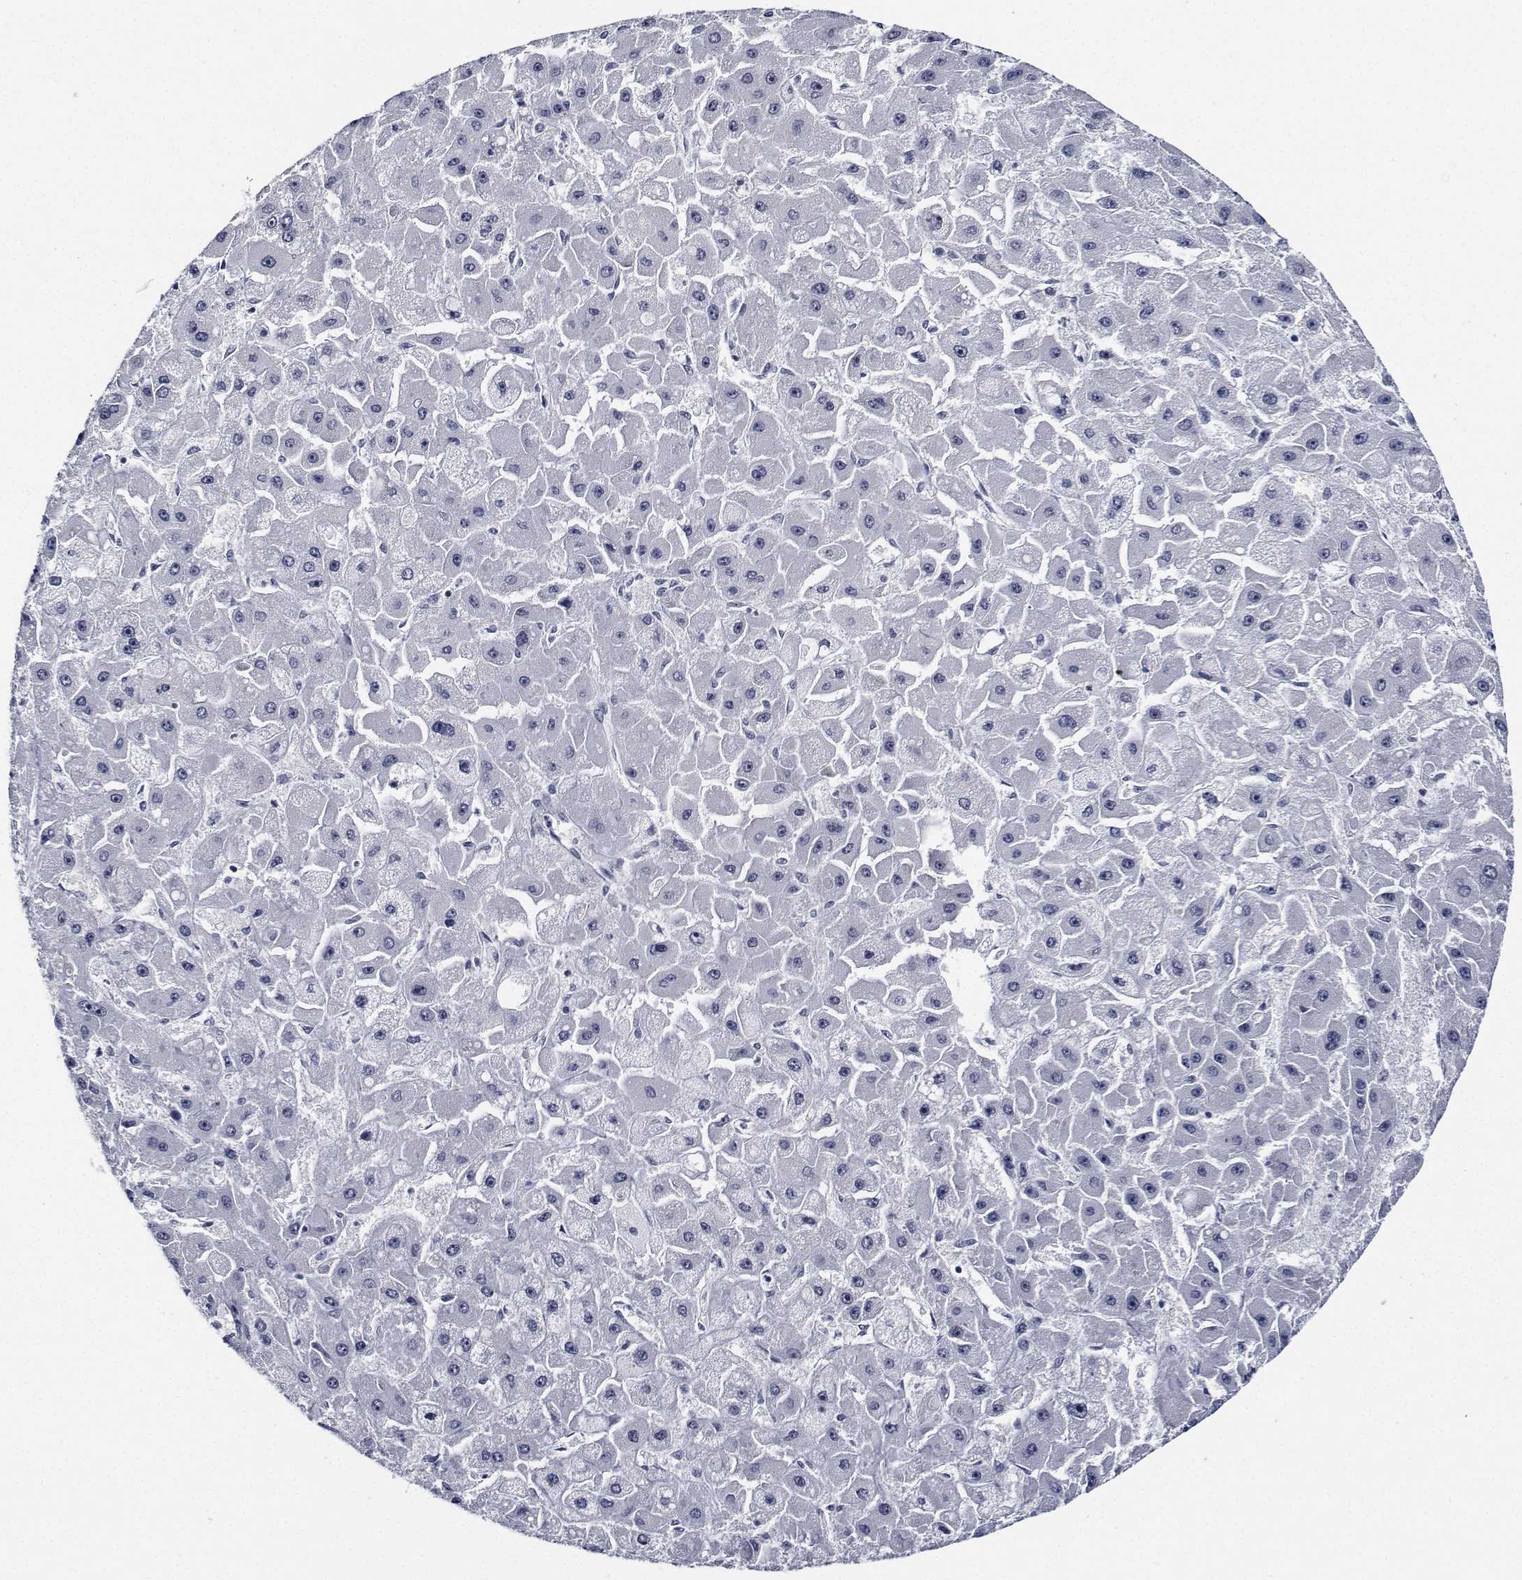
{"staining": {"intensity": "negative", "quantity": "none", "location": "none"}, "tissue": "liver cancer", "cell_type": "Tumor cells", "image_type": "cancer", "snomed": [{"axis": "morphology", "description": "Carcinoma, Hepatocellular, NOS"}, {"axis": "topography", "description": "Liver"}], "caption": "Human hepatocellular carcinoma (liver) stained for a protein using immunohistochemistry (IHC) demonstrates no positivity in tumor cells.", "gene": "NVL", "patient": {"sex": "female", "age": 25}}